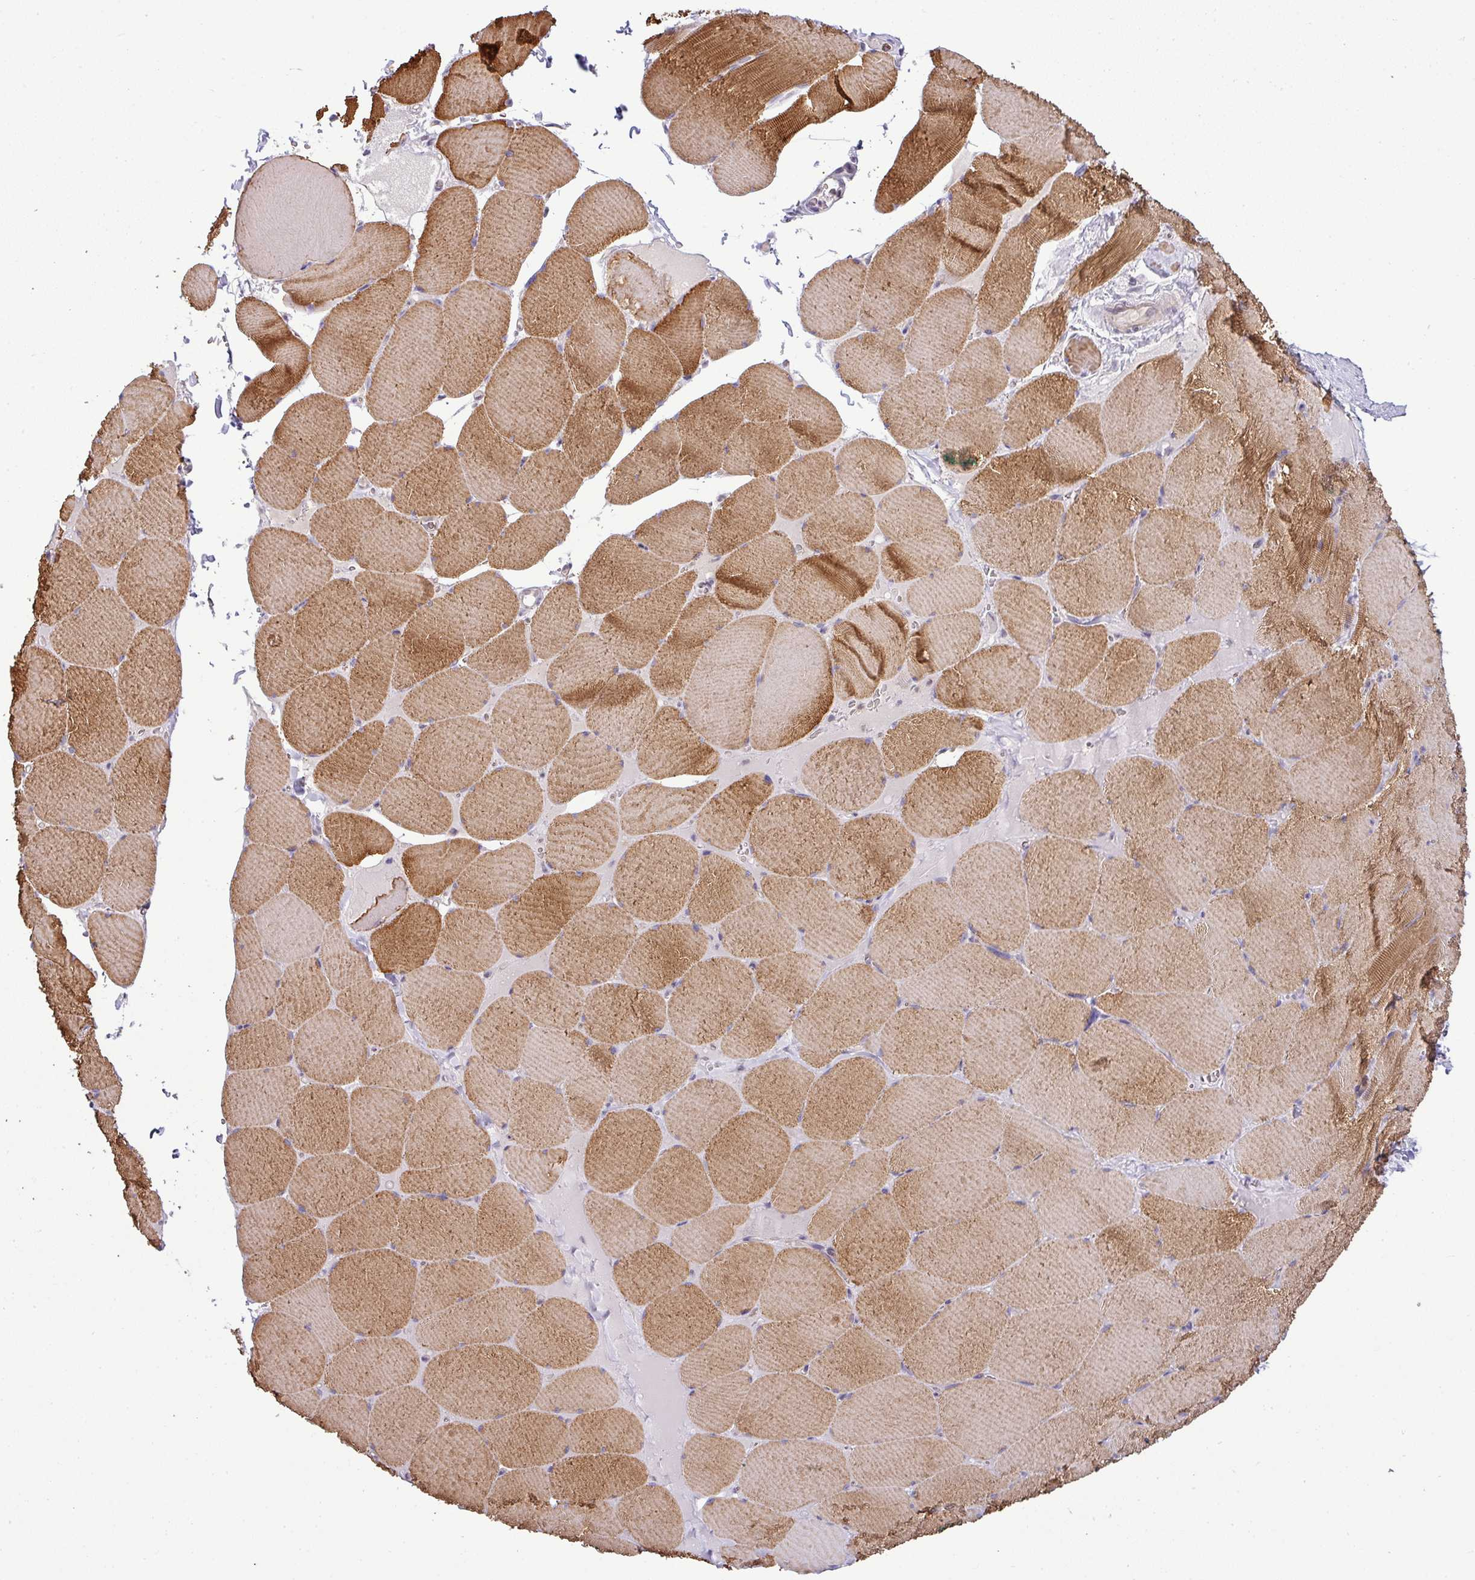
{"staining": {"intensity": "moderate", "quantity": ">75%", "location": "cytoplasmic/membranous"}, "tissue": "skeletal muscle", "cell_type": "Myocytes", "image_type": "normal", "snomed": [{"axis": "morphology", "description": "Normal tissue, NOS"}, {"axis": "topography", "description": "Skeletal muscle"}, {"axis": "topography", "description": "Head-Neck"}], "caption": "IHC image of unremarkable human skeletal muscle stained for a protein (brown), which exhibits medium levels of moderate cytoplasmic/membranous staining in approximately >75% of myocytes.", "gene": "HBEGF", "patient": {"sex": "male", "age": 66}}